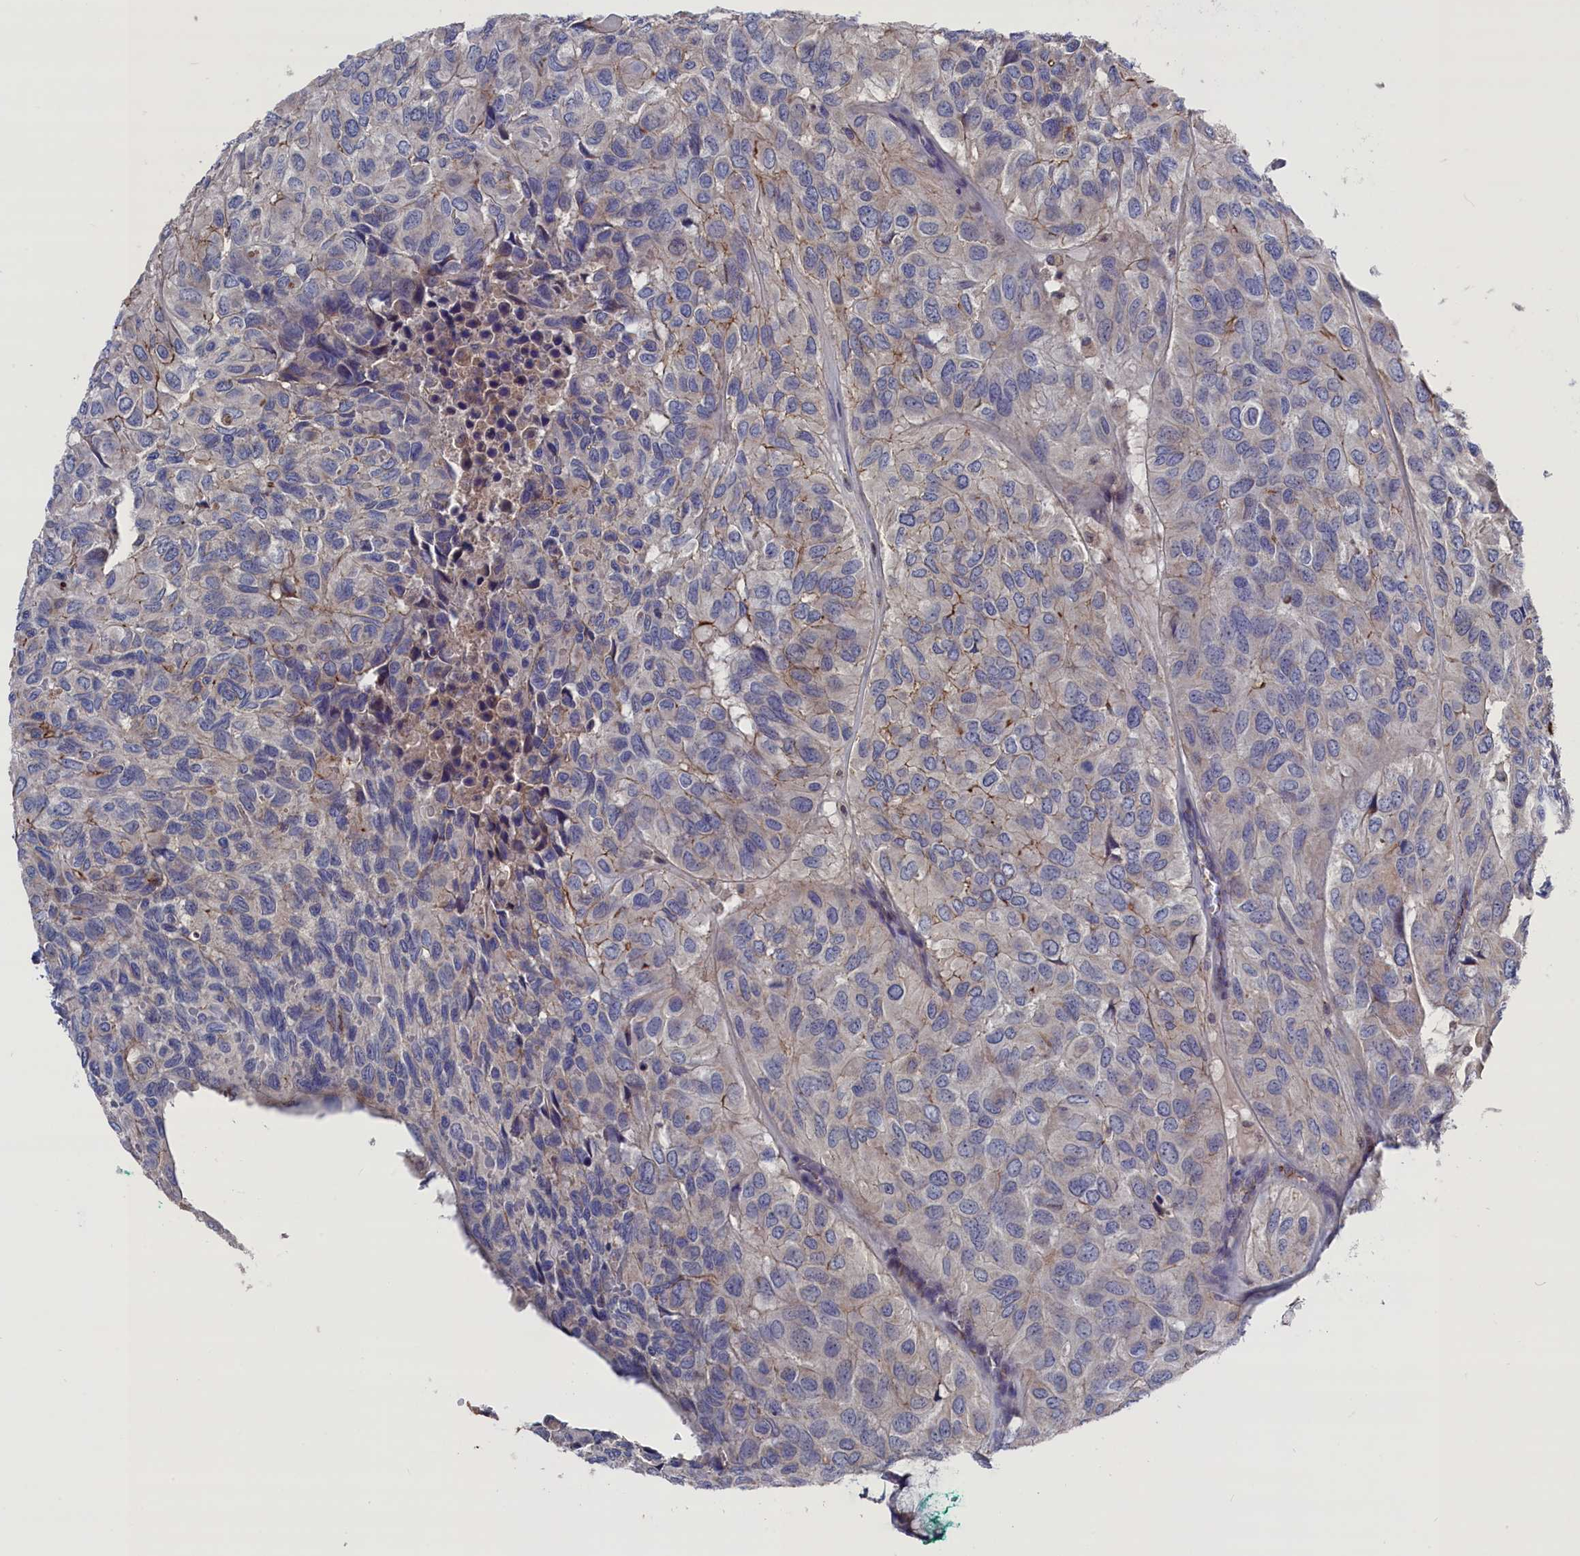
{"staining": {"intensity": "negative", "quantity": "none", "location": "none"}, "tissue": "head and neck cancer", "cell_type": "Tumor cells", "image_type": "cancer", "snomed": [{"axis": "morphology", "description": "Adenocarcinoma, NOS"}, {"axis": "topography", "description": "Salivary gland, NOS"}, {"axis": "topography", "description": "Head-Neck"}], "caption": "DAB (3,3'-diaminobenzidine) immunohistochemical staining of head and neck adenocarcinoma reveals no significant staining in tumor cells.", "gene": "GPR108", "patient": {"sex": "female", "age": 76}}